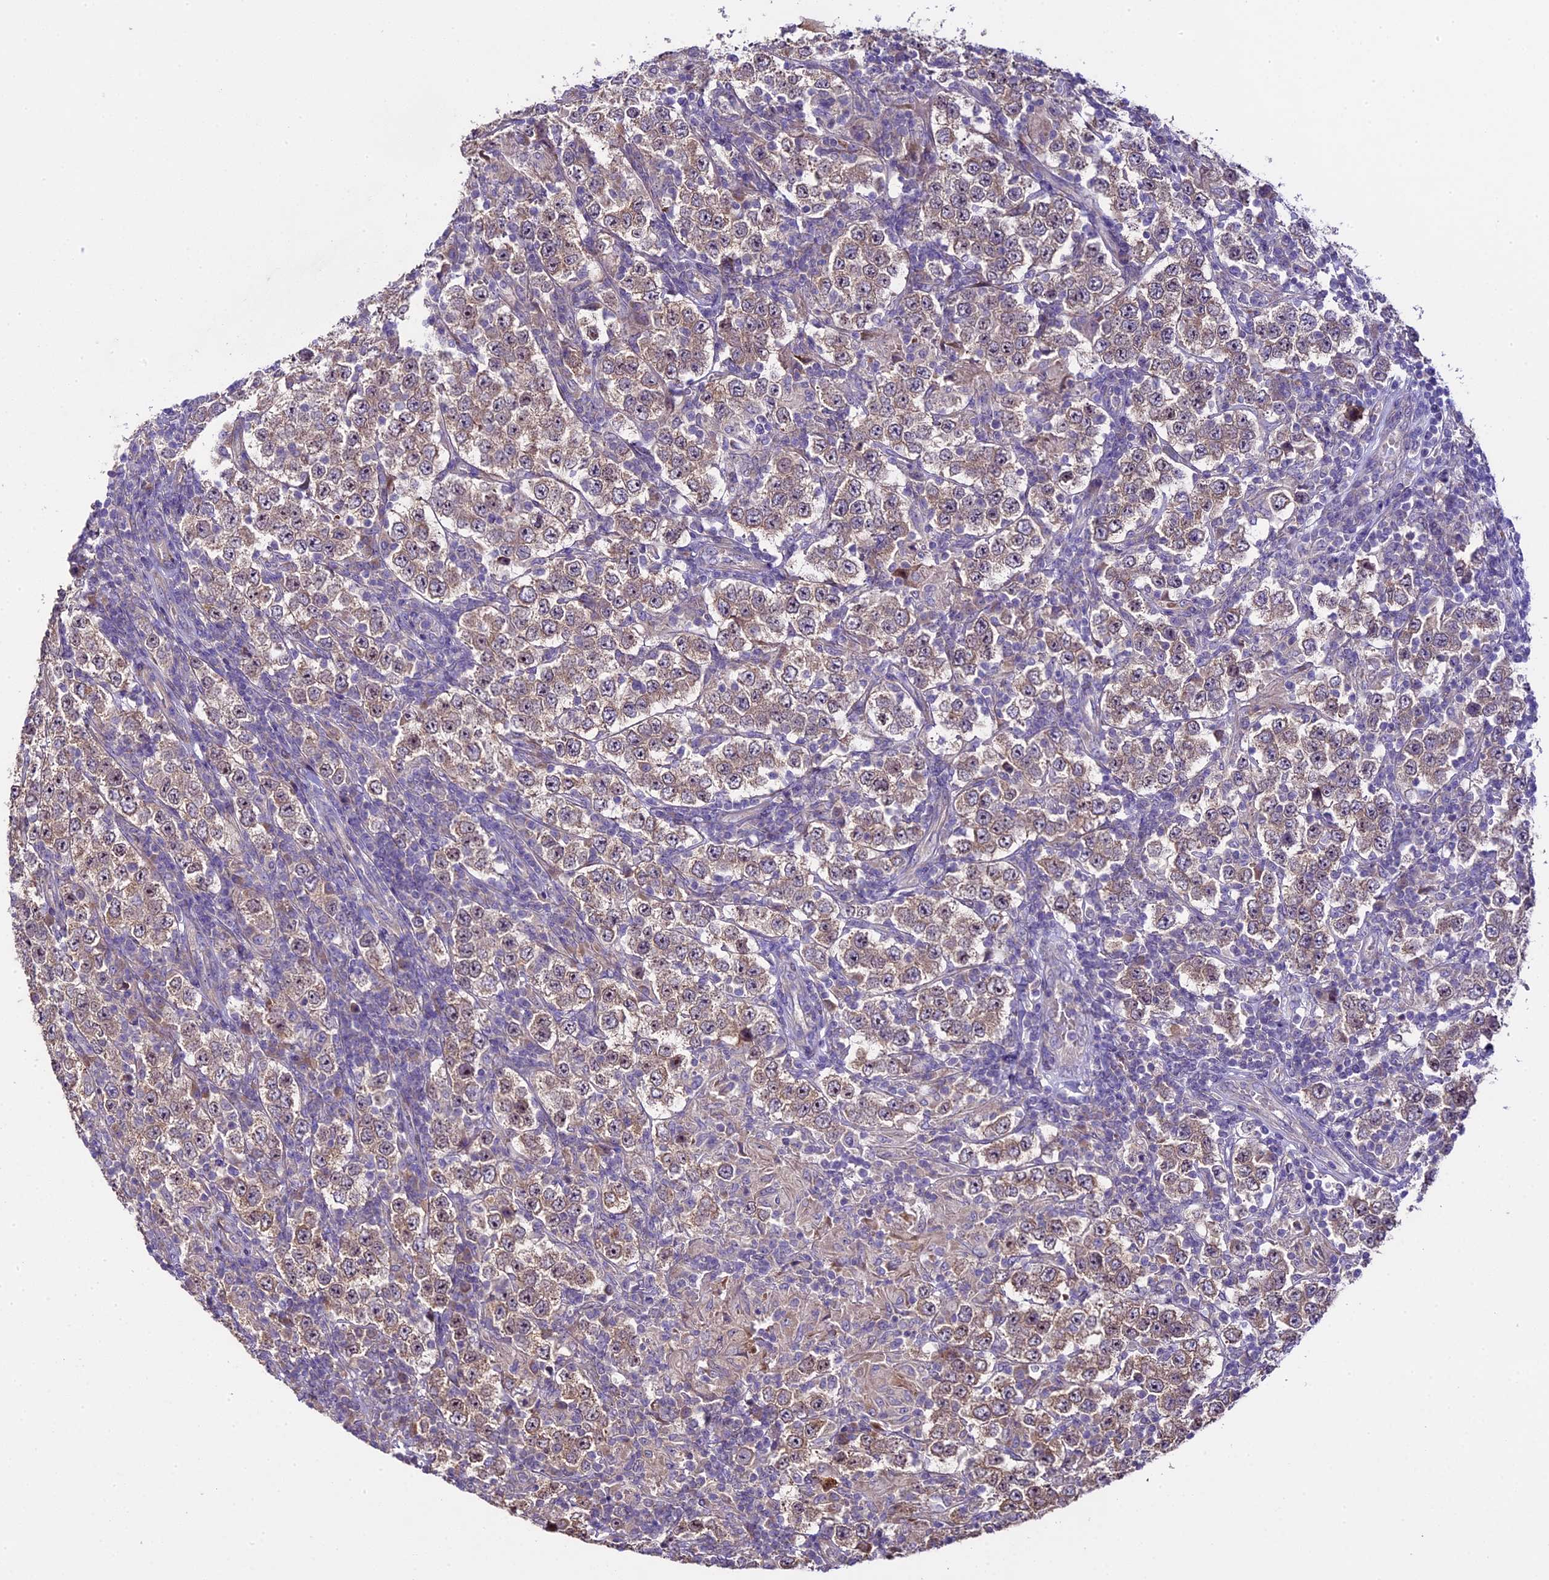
{"staining": {"intensity": "weak", "quantity": ">75%", "location": "cytoplasmic/membranous"}, "tissue": "testis cancer", "cell_type": "Tumor cells", "image_type": "cancer", "snomed": [{"axis": "morphology", "description": "Normal tissue, NOS"}, {"axis": "morphology", "description": "Urothelial carcinoma, High grade"}, {"axis": "morphology", "description": "Seminoma, NOS"}, {"axis": "morphology", "description": "Carcinoma, Embryonal, NOS"}, {"axis": "topography", "description": "Urinary bladder"}, {"axis": "topography", "description": "Testis"}], "caption": "Immunohistochemical staining of human testis cancer (high-grade urothelial carcinoma) exhibits weak cytoplasmic/membranous protein expression in about >75% of tumor cells.", "gene": "SPIRE1", "patient": {"sex": "male", "age": 41}}